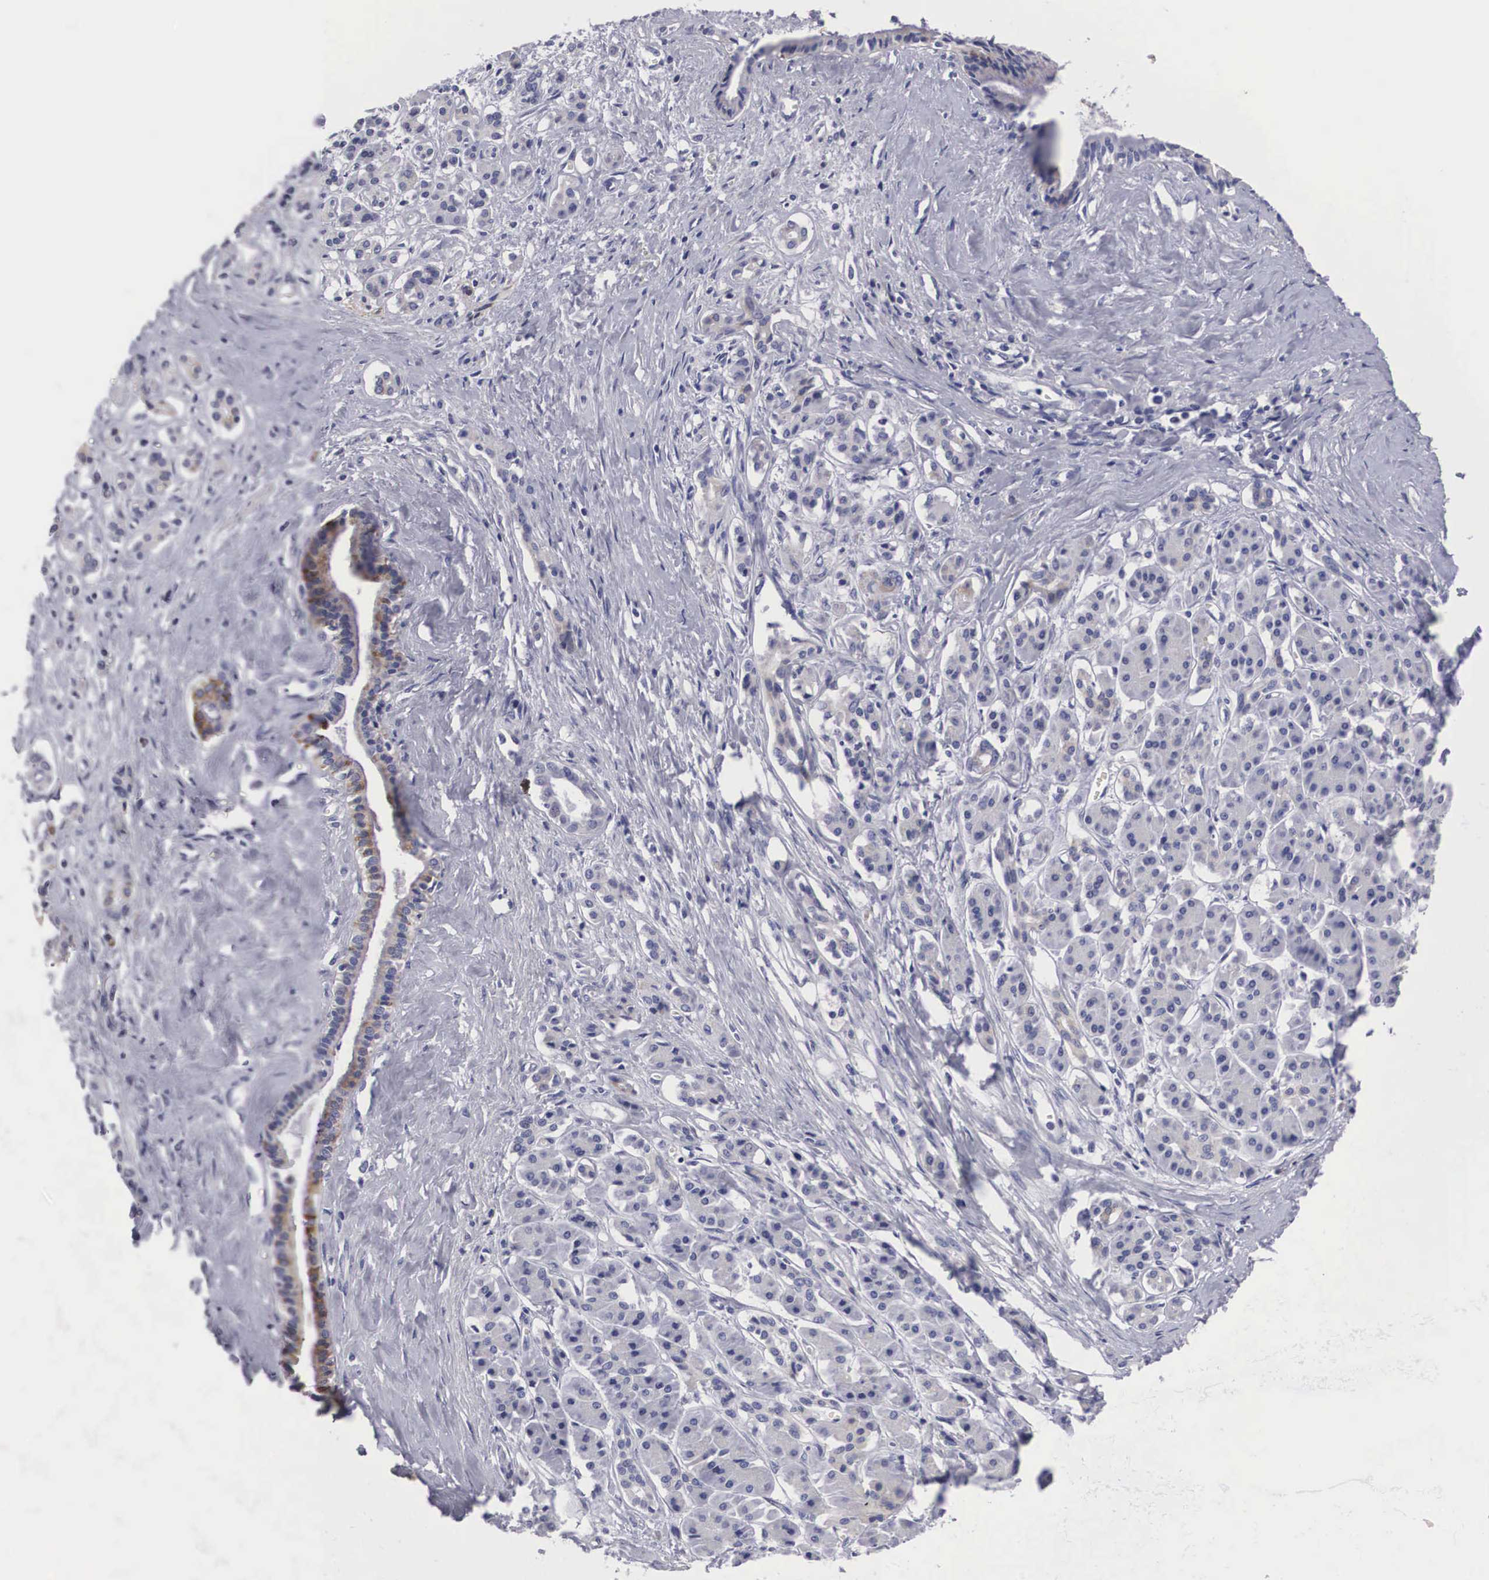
{"staining": {"intensity": "negative", "quantity": "none", "location": "none"}, "tissue": "pancreatic cancer", "cell_type": "Tumor cells", "image_type": "cancer", "snomed": [{"axis": "morphology", "description": "Adenocarcinoma, NOS"}, {"axis": "topography", "description": "Pancreas"}], "caption": "Pancreatic cancer (adenocarcinoma) was stained to show a protein in brown. There is no significant expression in tumor cells.", "gene": "ARMCX3", "patient": {"sex": "male", "age": 59}}